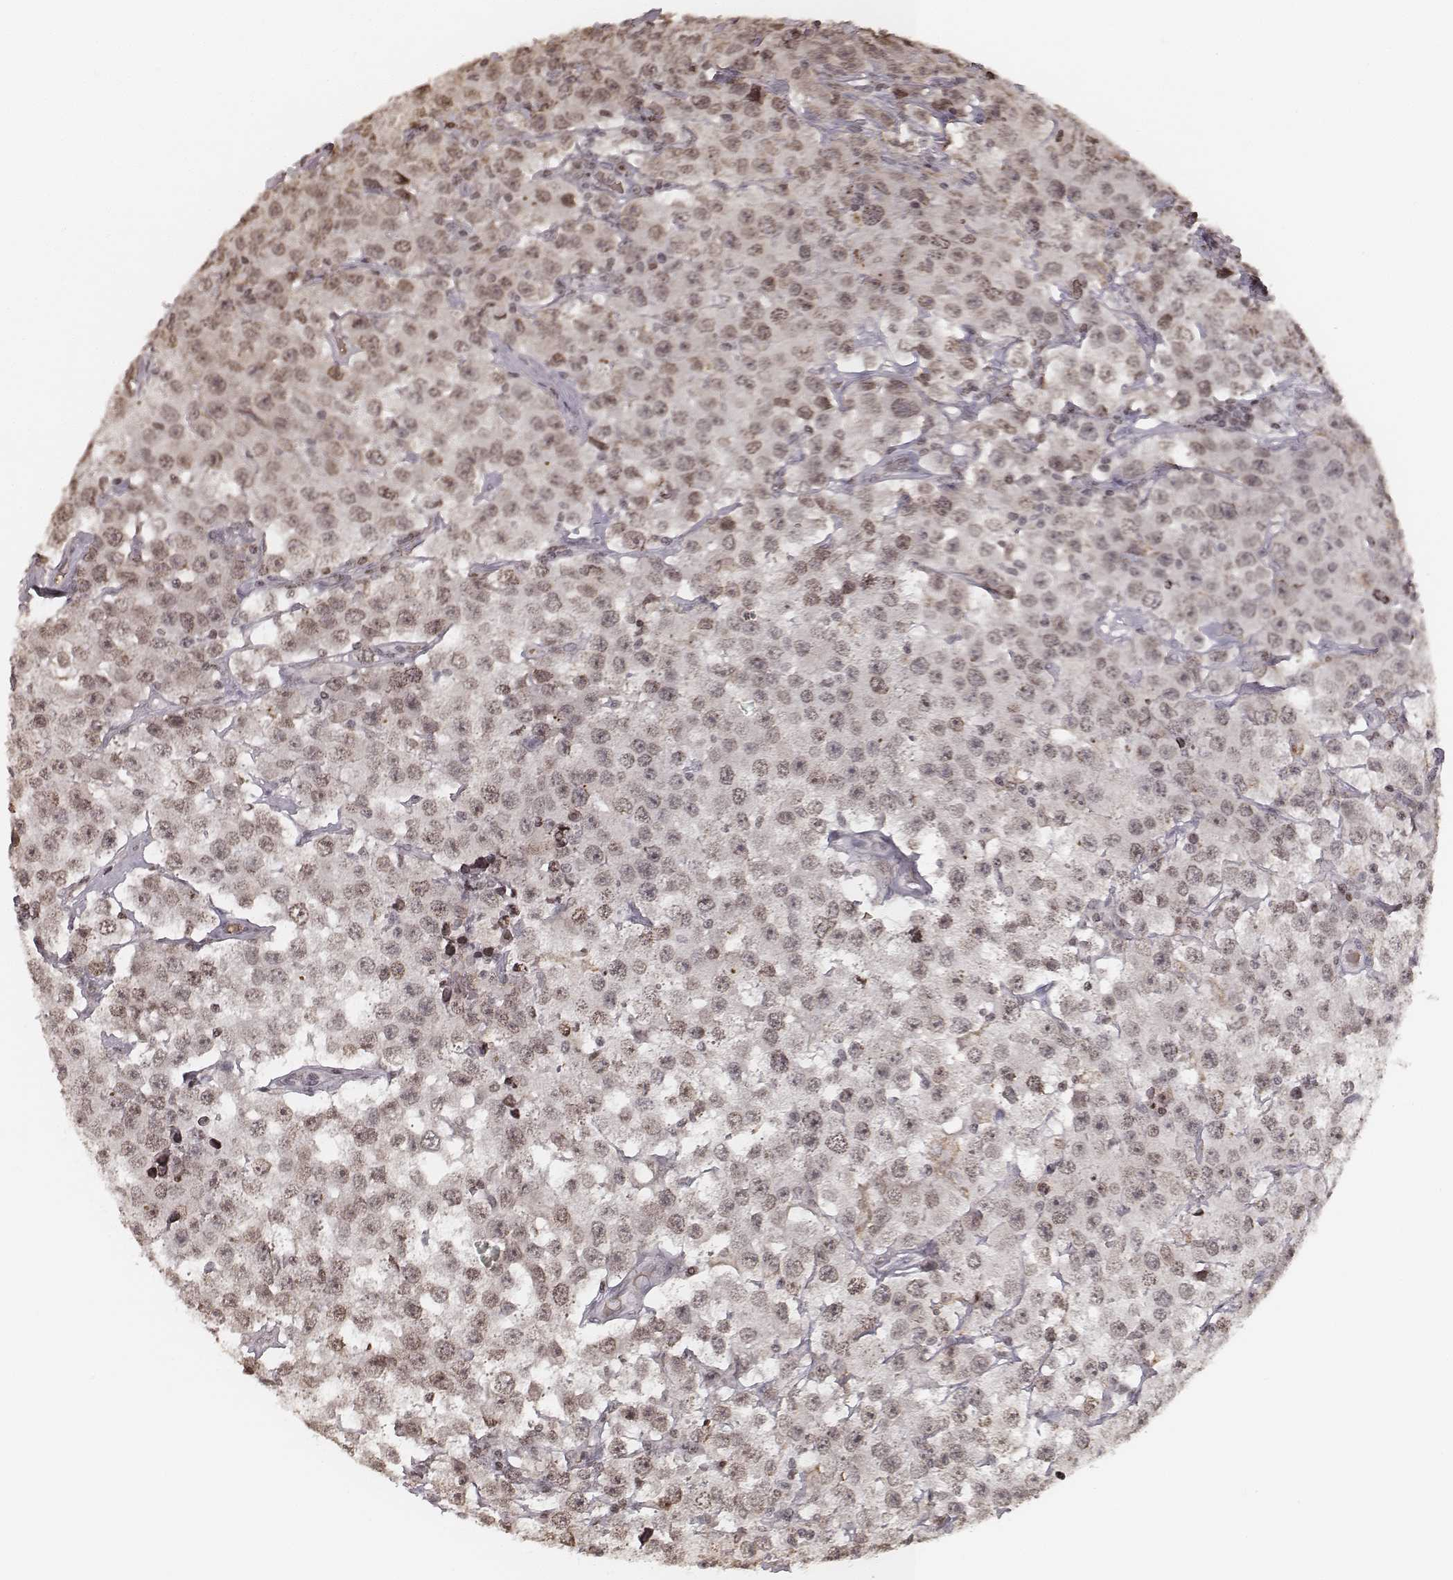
{"staining": {"intensity": "weak", "quantity": ">75%", "location": "nuclear"}, "tissue": "testis cancer", "cell_type": "Tumor cells", "image_type": "cancer", "snomed": [{"axis": "morphology", "description": "Seminoma, NOS"}, {"axis": "topography", "description": "Testis"}], "caption": "Immunohistochemical staining of testis cancer demonstrates weak nuclear protein positivity in approximately >75% of tumor cells.", "gene": "HMGA2", "patient": {"sex": "male", "age": 52}}